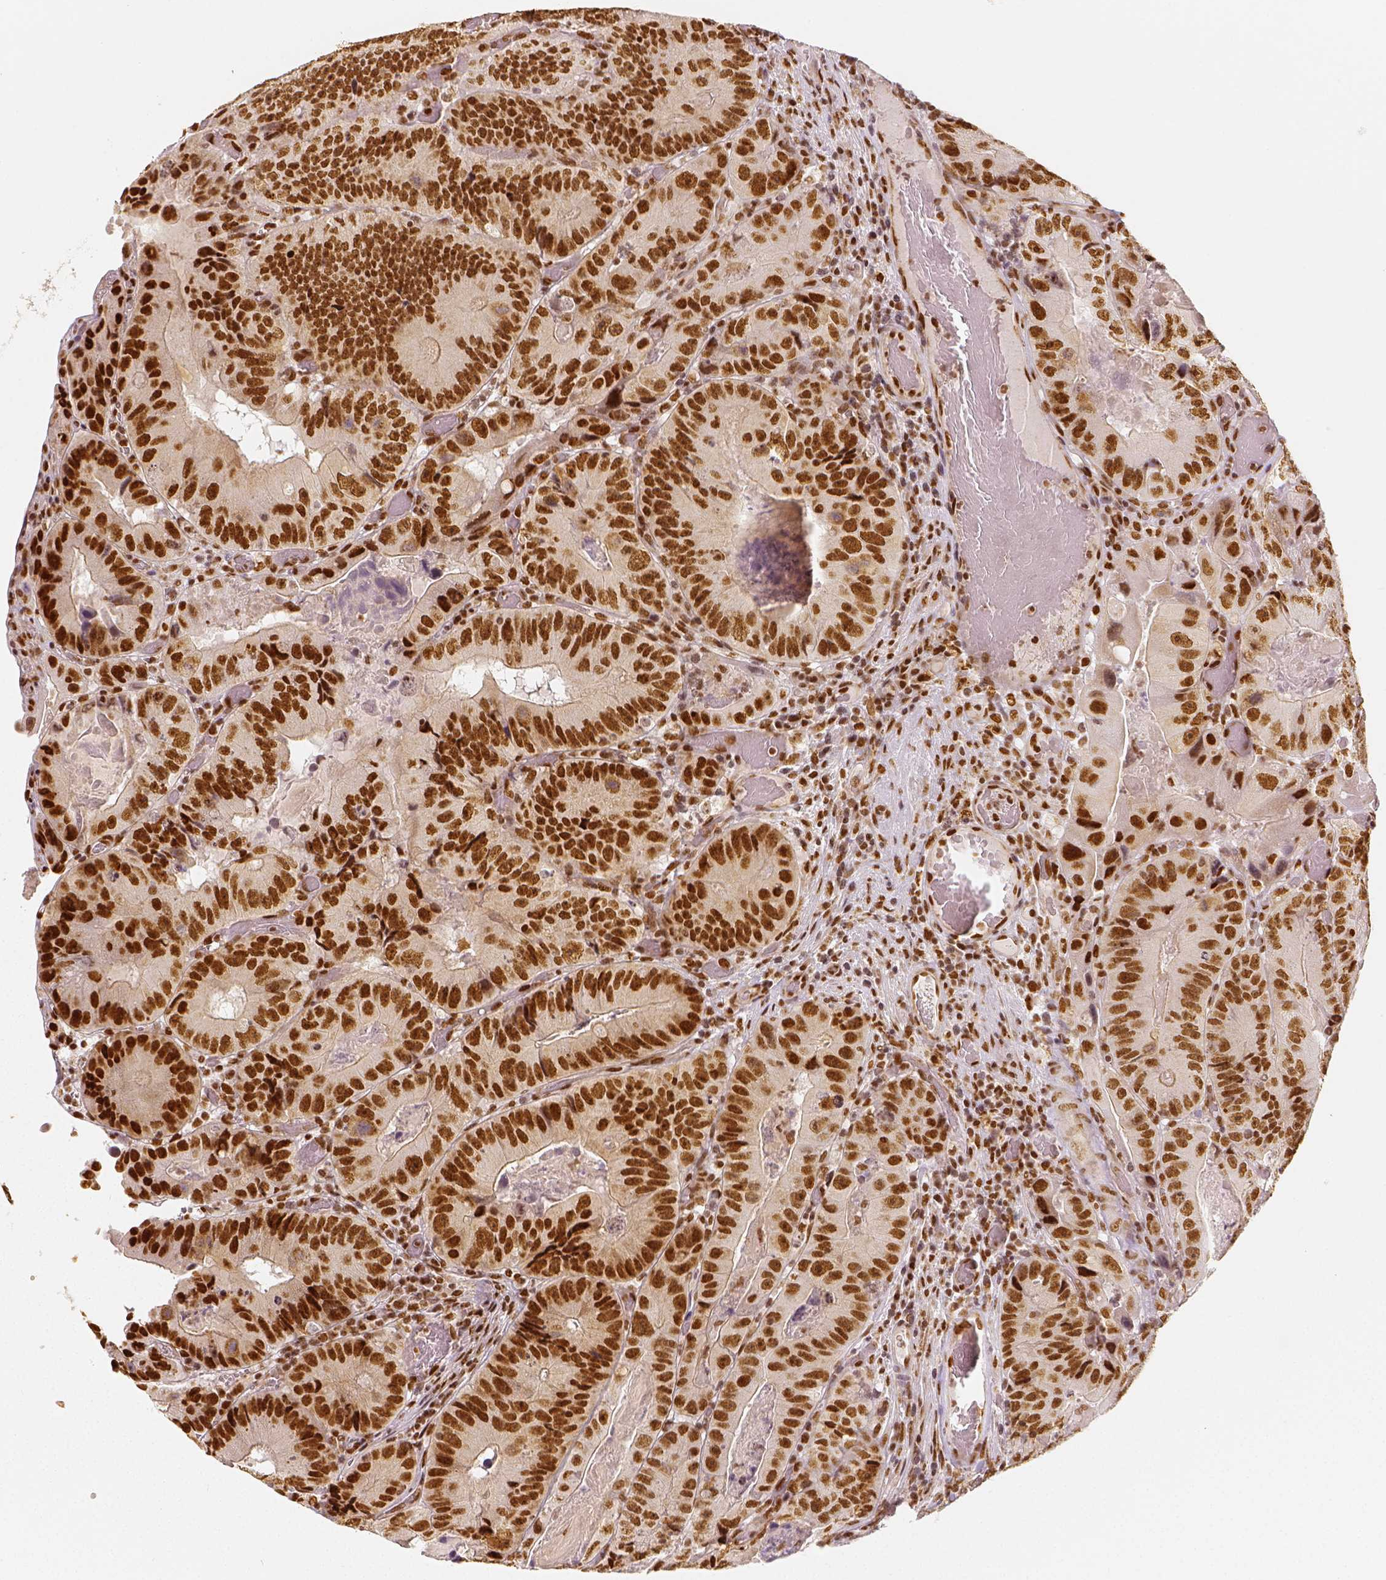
{"staining": {"intensity": "strong", "quantity": ">75%", "location": "nuclear"}, "tissue": "colorectal cancer", "cell_type": "Tumor cells", "image_type": "cancer", "snomed": [{"axis": "morphology", "description": "Adenocarcinoma, NOS"}, {"axis": "topography", "description": "Colon"}], "caption": "Colorectal cancer stained with a protein marker demonstrates strong staining in tumor cells.", "gene": "KDM5B", "patient": {"sex": "female", "age": 86}}